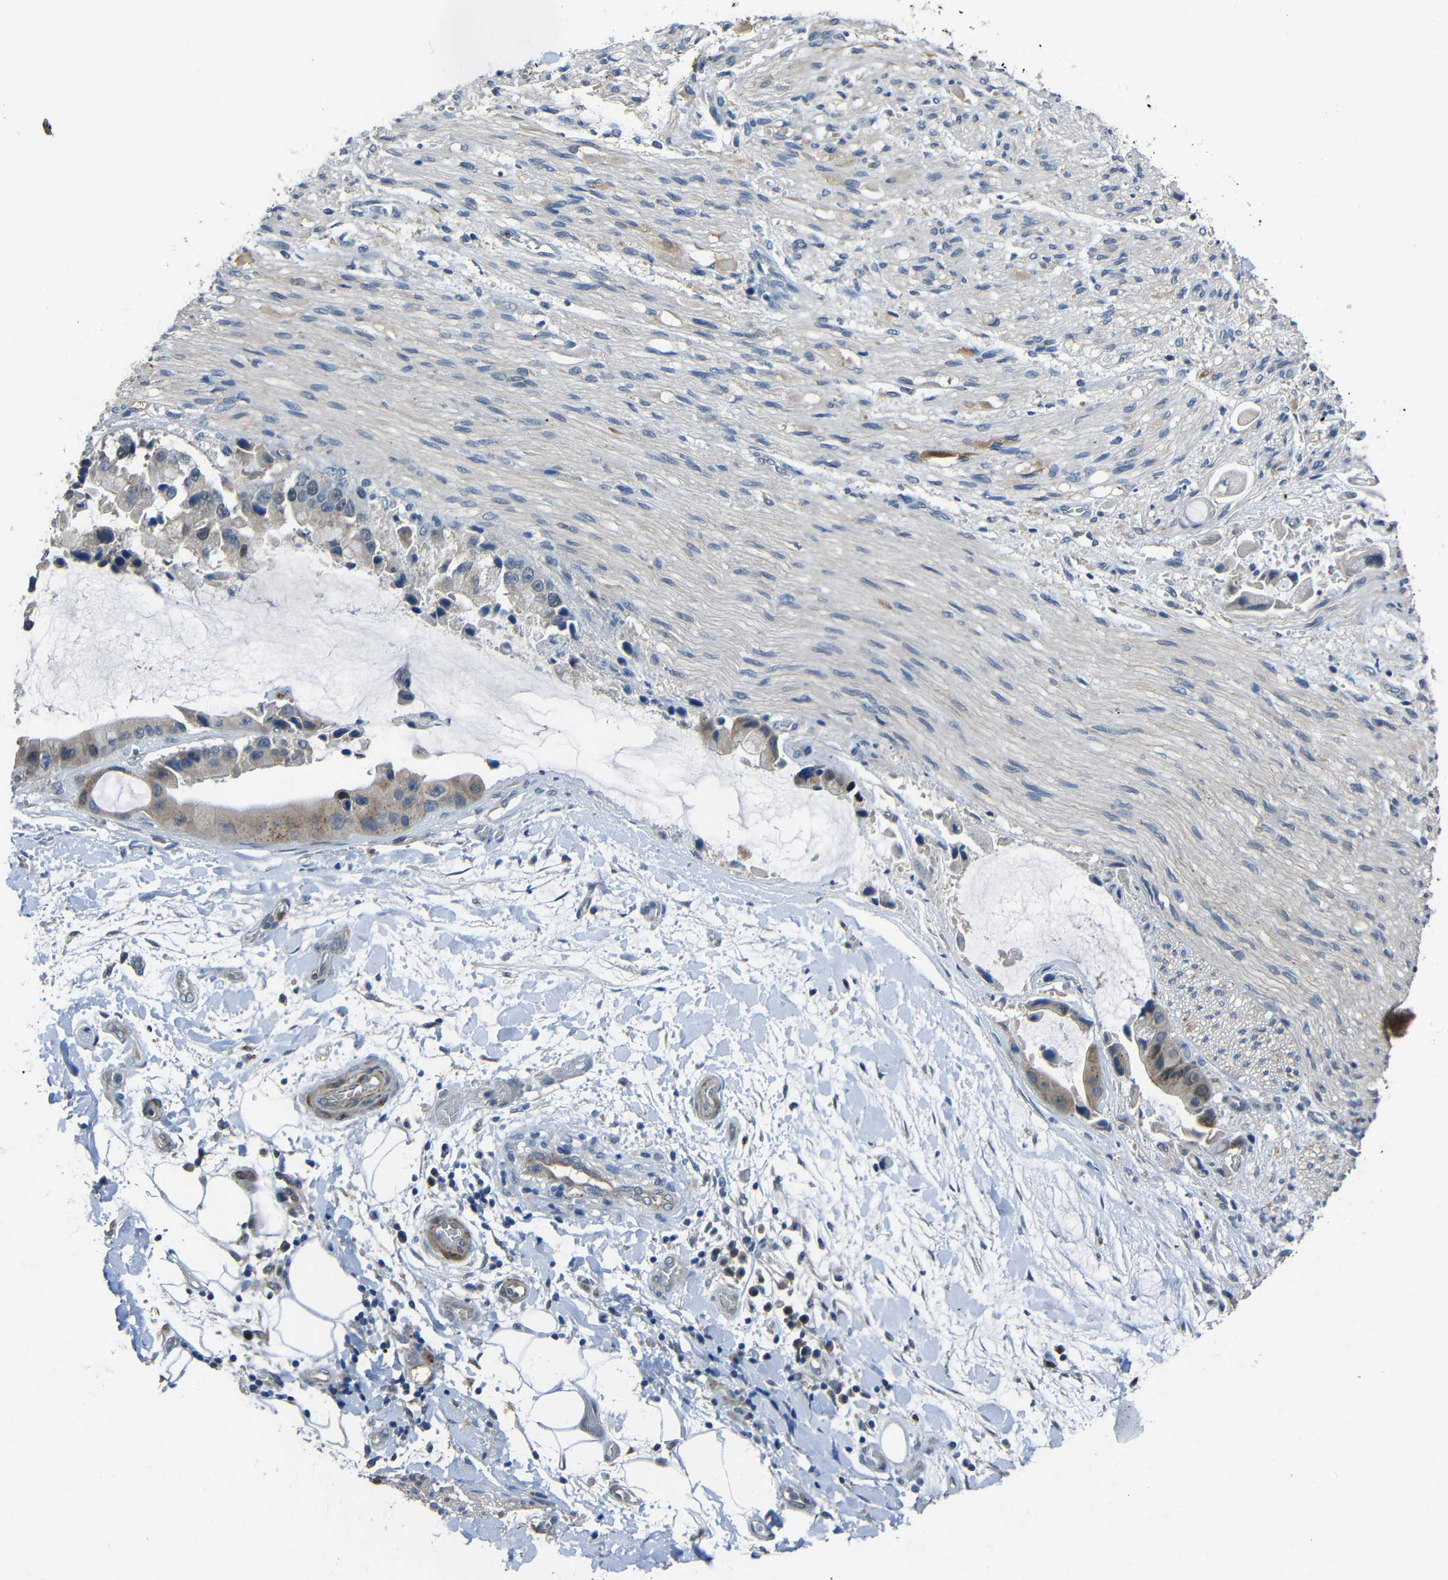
{"staining": {"intensity": "negative", "quantity": "none", "location": "none"}, "tissue": "adipose tissue", "cell_type": "Adipocytes", "image_type": "normal", "snomed": [{"axis": "morphology", "description": "Normal tissue, NOS"}, {"axis": "morphology", "description": "Cholangiocarcinoma"}, {"axis": "topography", "description": "Liver"}, {"axis": "topography", "description": "Peripheral nerve tissue"}], "caption": "High power microscopy photomicrograph of an immunohistochemistry (IHC) micrograph of normal adipose tissue, revealing no significant expression in adipocytes. Nuclei are stained in blue.", "gene": "STBD1", "patient": {"sex": "male", "age": 50}}